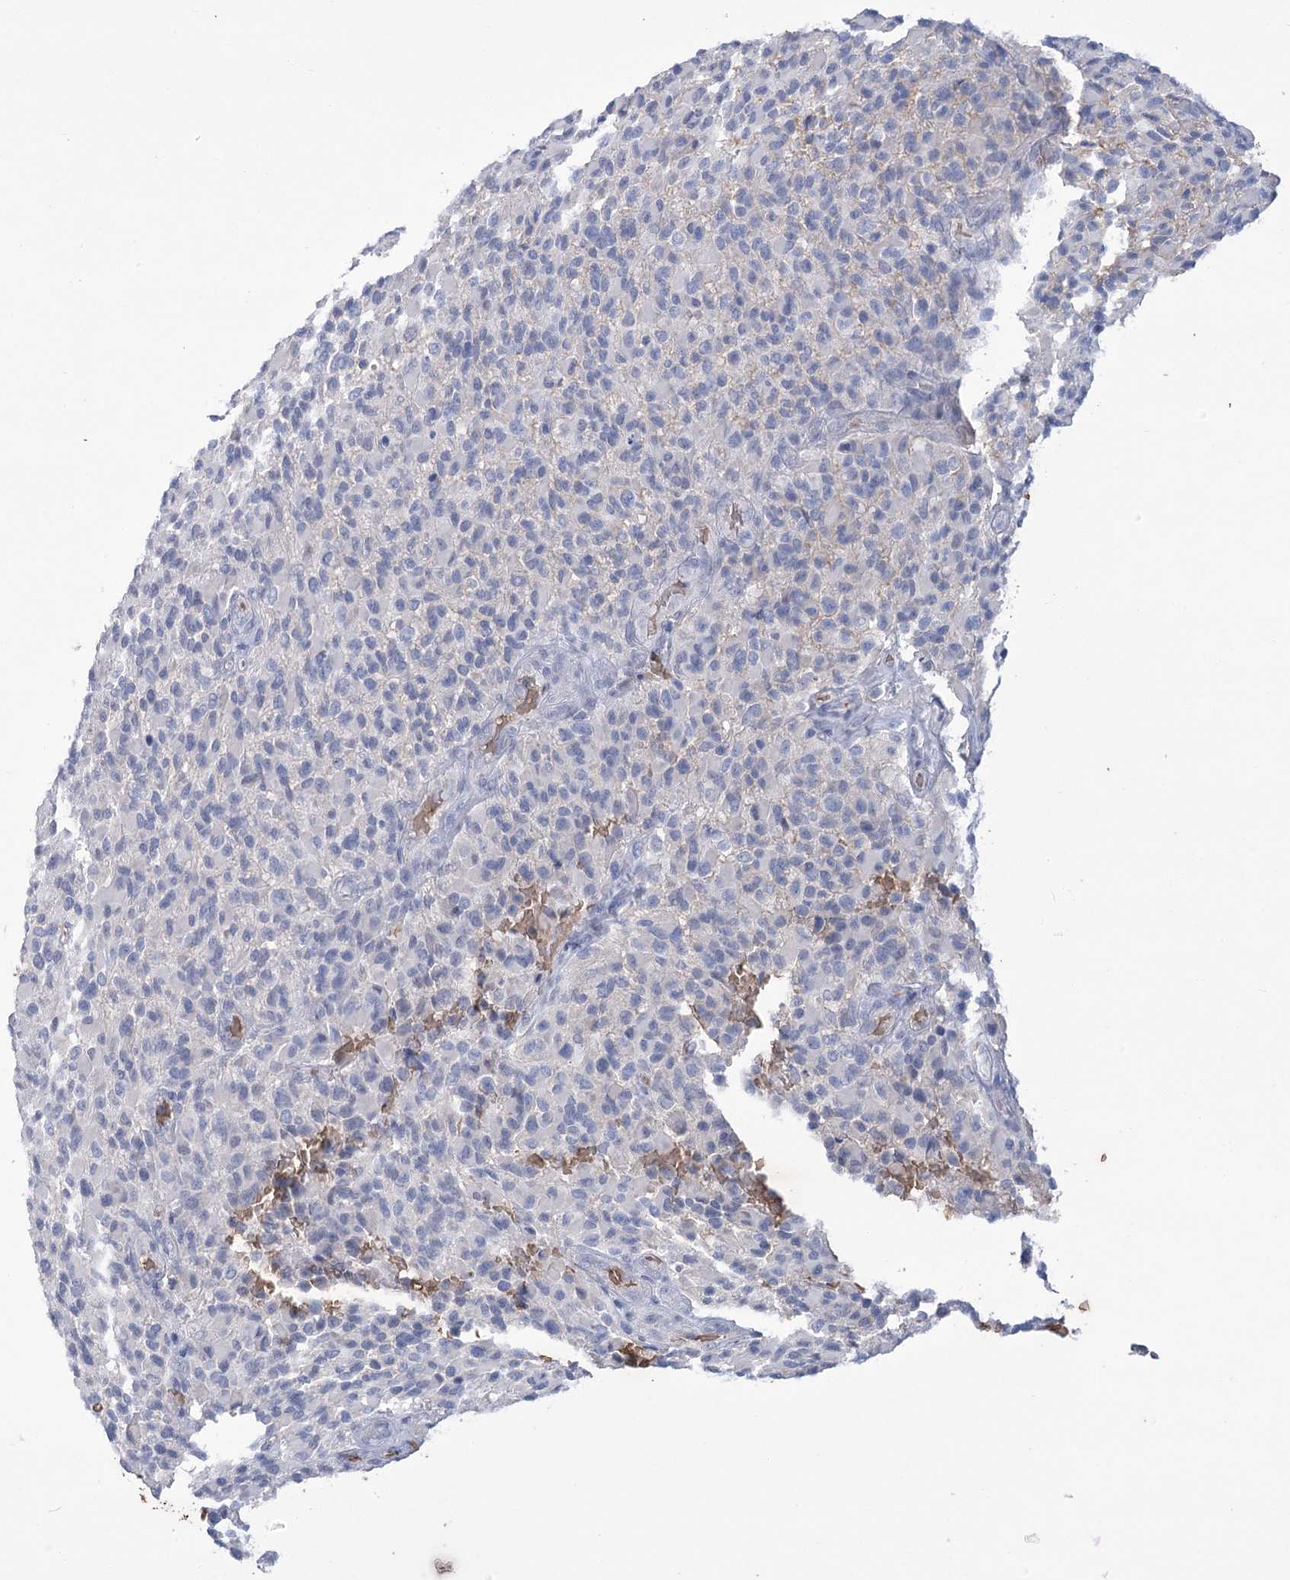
{"staining": {"intensity": "negative", "quantity": "none", "location": "none"}, "tissue": "glioma", "cell_type": "Tumor cells", "image_type": "cancer", "snomed": [{"axis": "morphology", "description": "Glioma, malignant, High grade"}, {"axis": "topography", "description": "Brain"}], "caption": "DAB immunohistochemical staining of malignant glioma (high-grade) exhibits no significant positivity in tumor cells. (Brightfield microscopy of DAB (3,3'-diaminobenzidine) IHC at high magnification).", "gene": "HBA1", "patient": {"sex": "male", "age": 71}}